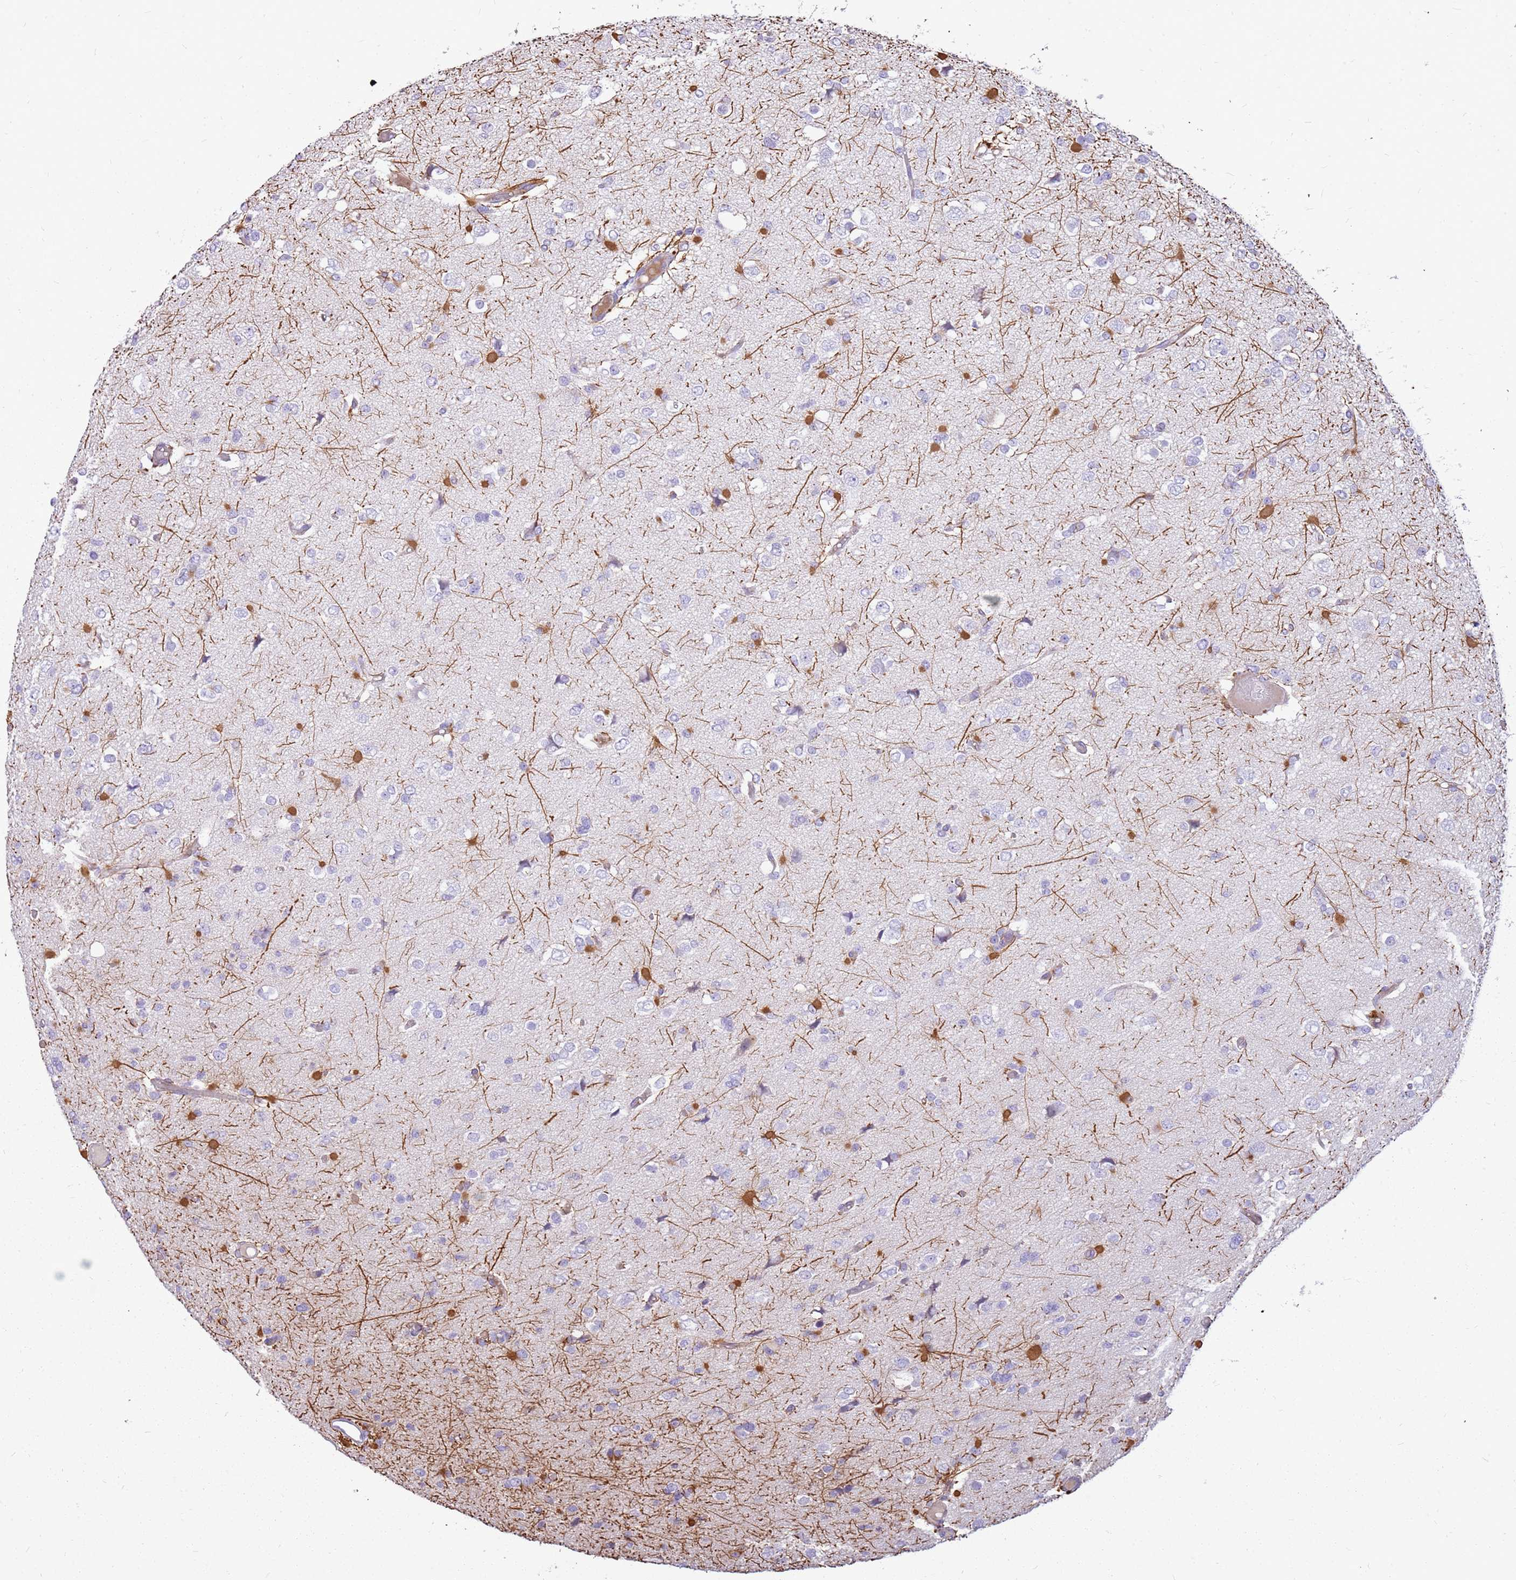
{"staining": {"intensity": "negative", "quantity": "none", "location": "none"}, "tissue": "glioma", "cell_type": "Tumor cells", "image_type": "cancer", "snomed": [{"axis": "morphology", "description": "Glioma, malignant, Low grade"}, {"axis": "topography", "description": "Brain"}], "caption": "Malignant glioma (low-grade) stained for a protein using IHC exhibits no expression tumor cells.", "gene": "PCNX1", "patient": {"sex": "female", "age": 22}}